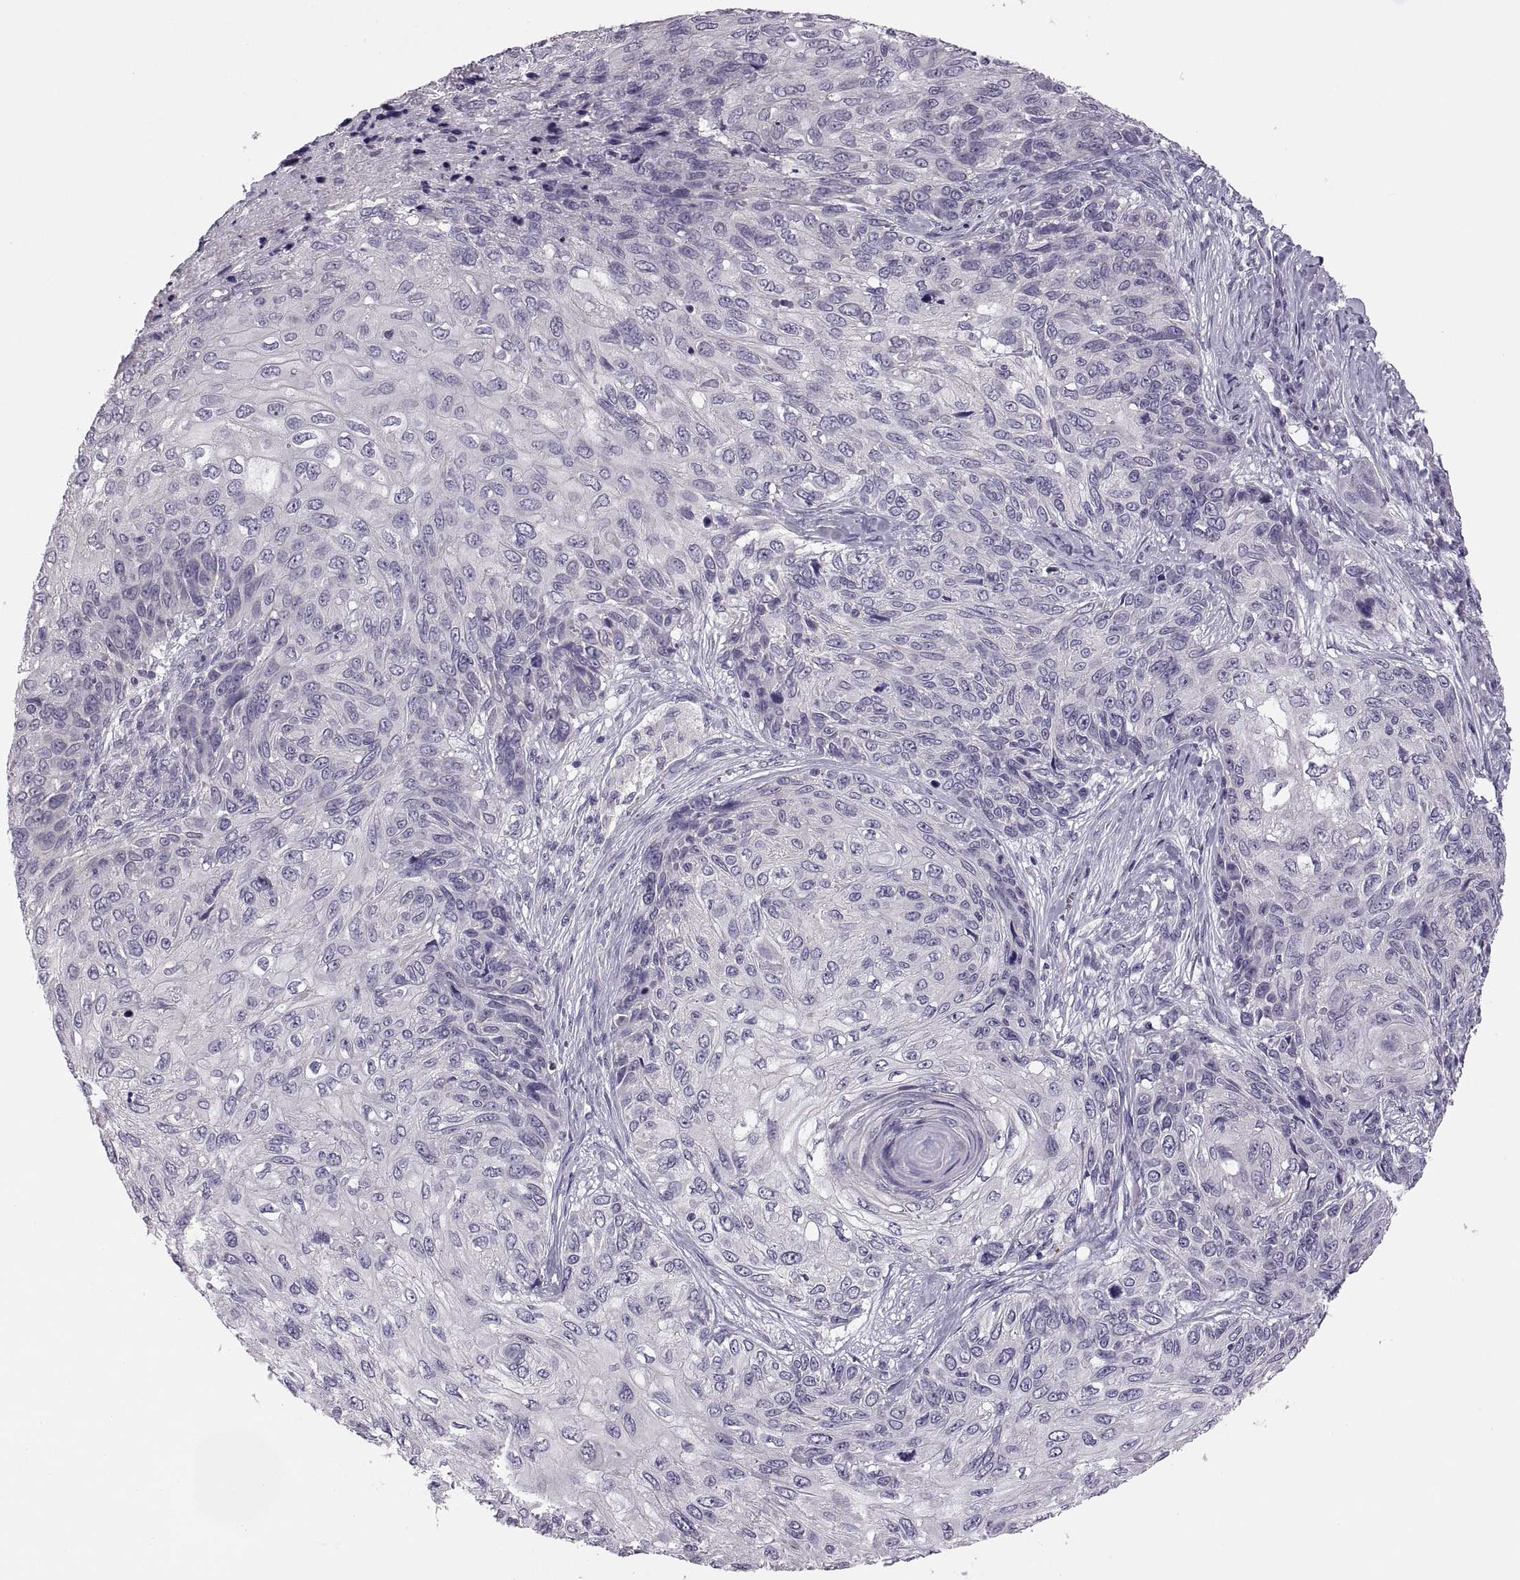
{"staining": {"intensity": "negative", "quantity": "none", "location": "none"}, "tissue": "skin cancer", "cell_type": "Tumor cells", "image_type": "cancer", "snomed": [{"axis": "morphology", "description": "Squamous cell carcinoma, NOS"}, {"axis": "topography", "description": "Skin"}], "caption": "Tumor cells are negative for brown protein staining in skin cancer.", "gene": "ADH6", "patient": {"sex": "male", "age": 92}}